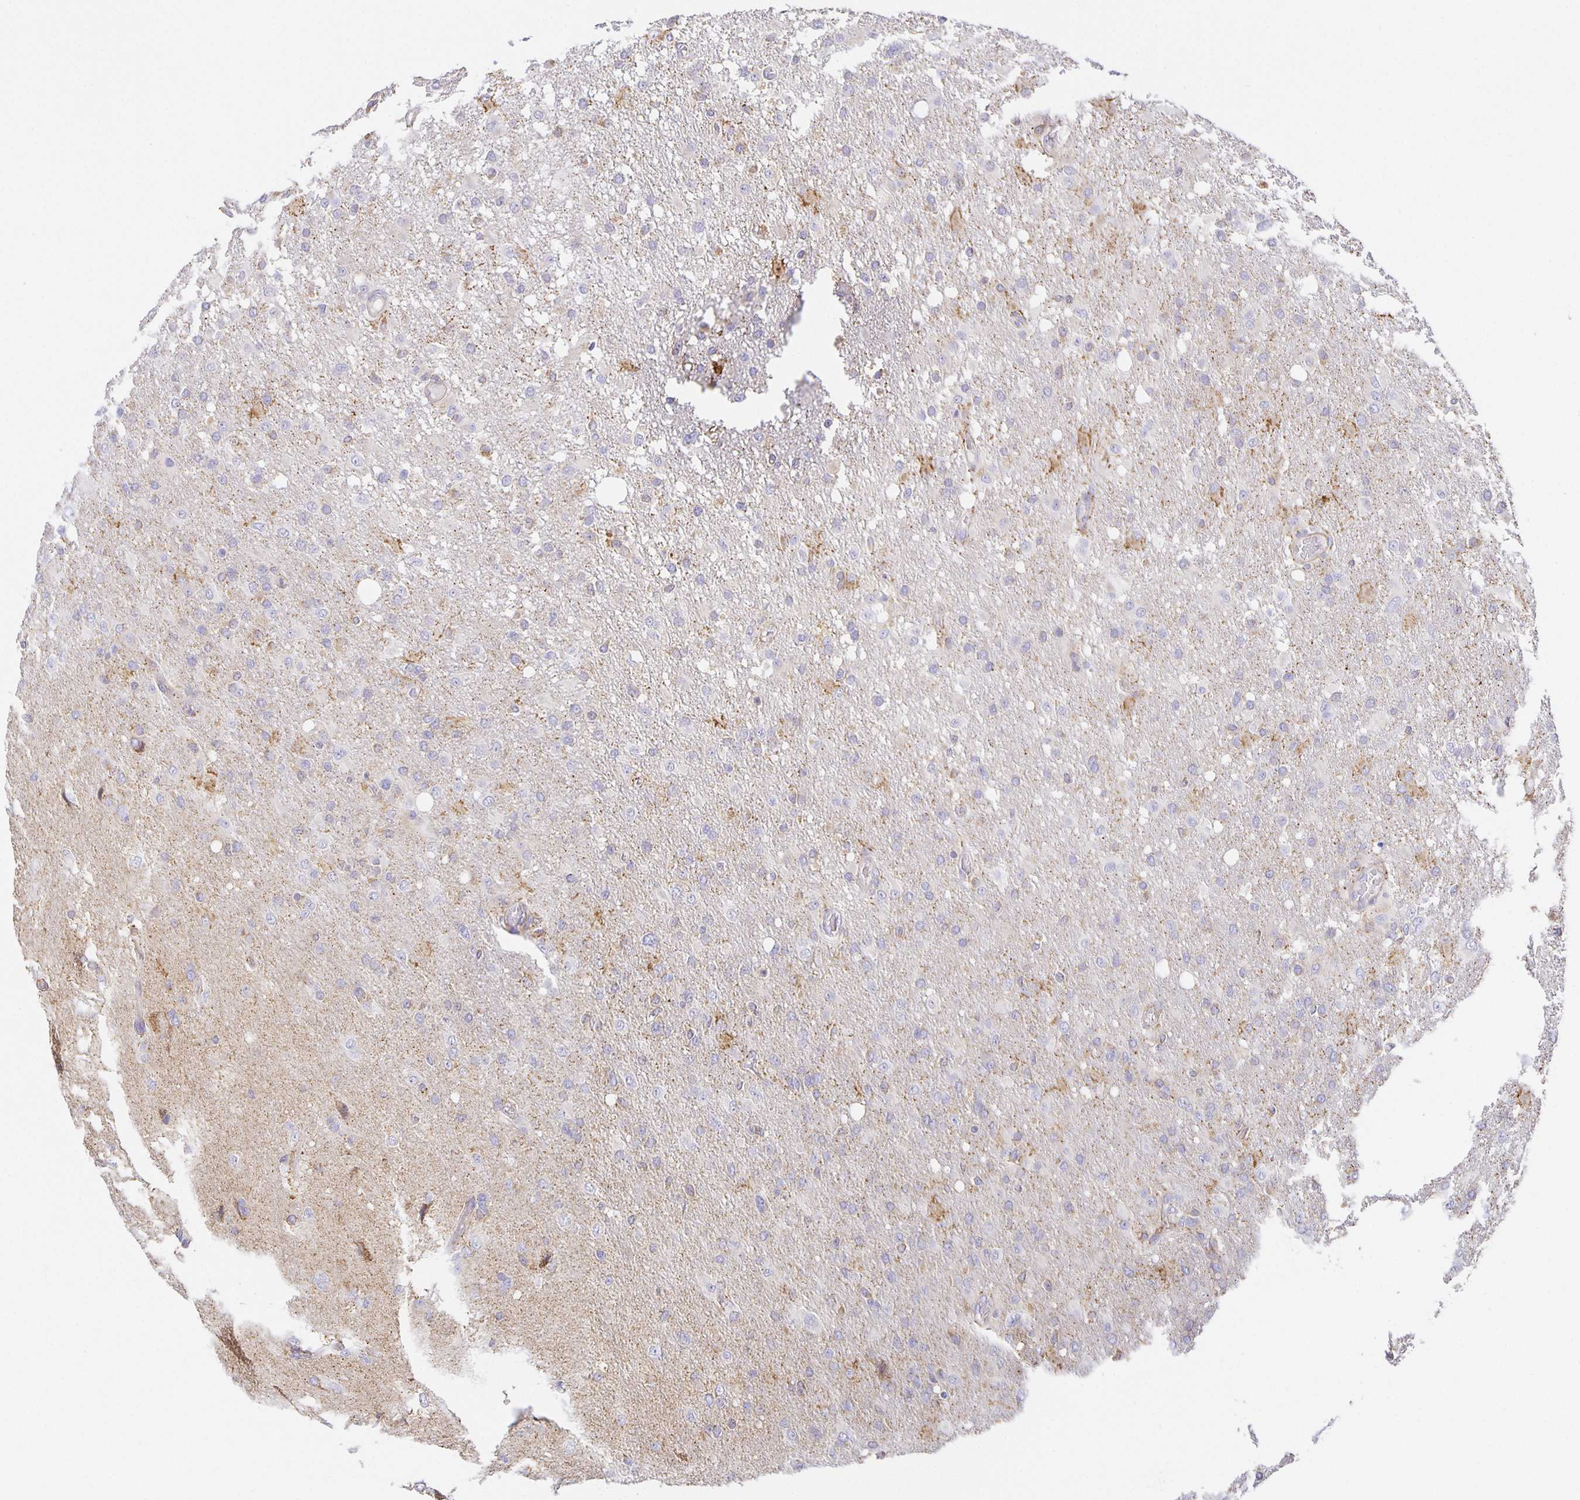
{"staining": {"intensity": "negative", "quantity": "none", "location": "none"}, "tissue": "glioma", "cell_type": "Tumor cells", "image_type": "cancer", "snomed": [{"axis": "morphology", "description": "Glioma, malignant, High grade"}, {"axis": "topography", "description": "Brain"}], "caption": "Photomicrograph shows no protein positivity in tumor cells of high-grade glioma (malignant) tissue.", "gene": "FLRT3", "patient": {"sex": "male", "age": 53}}